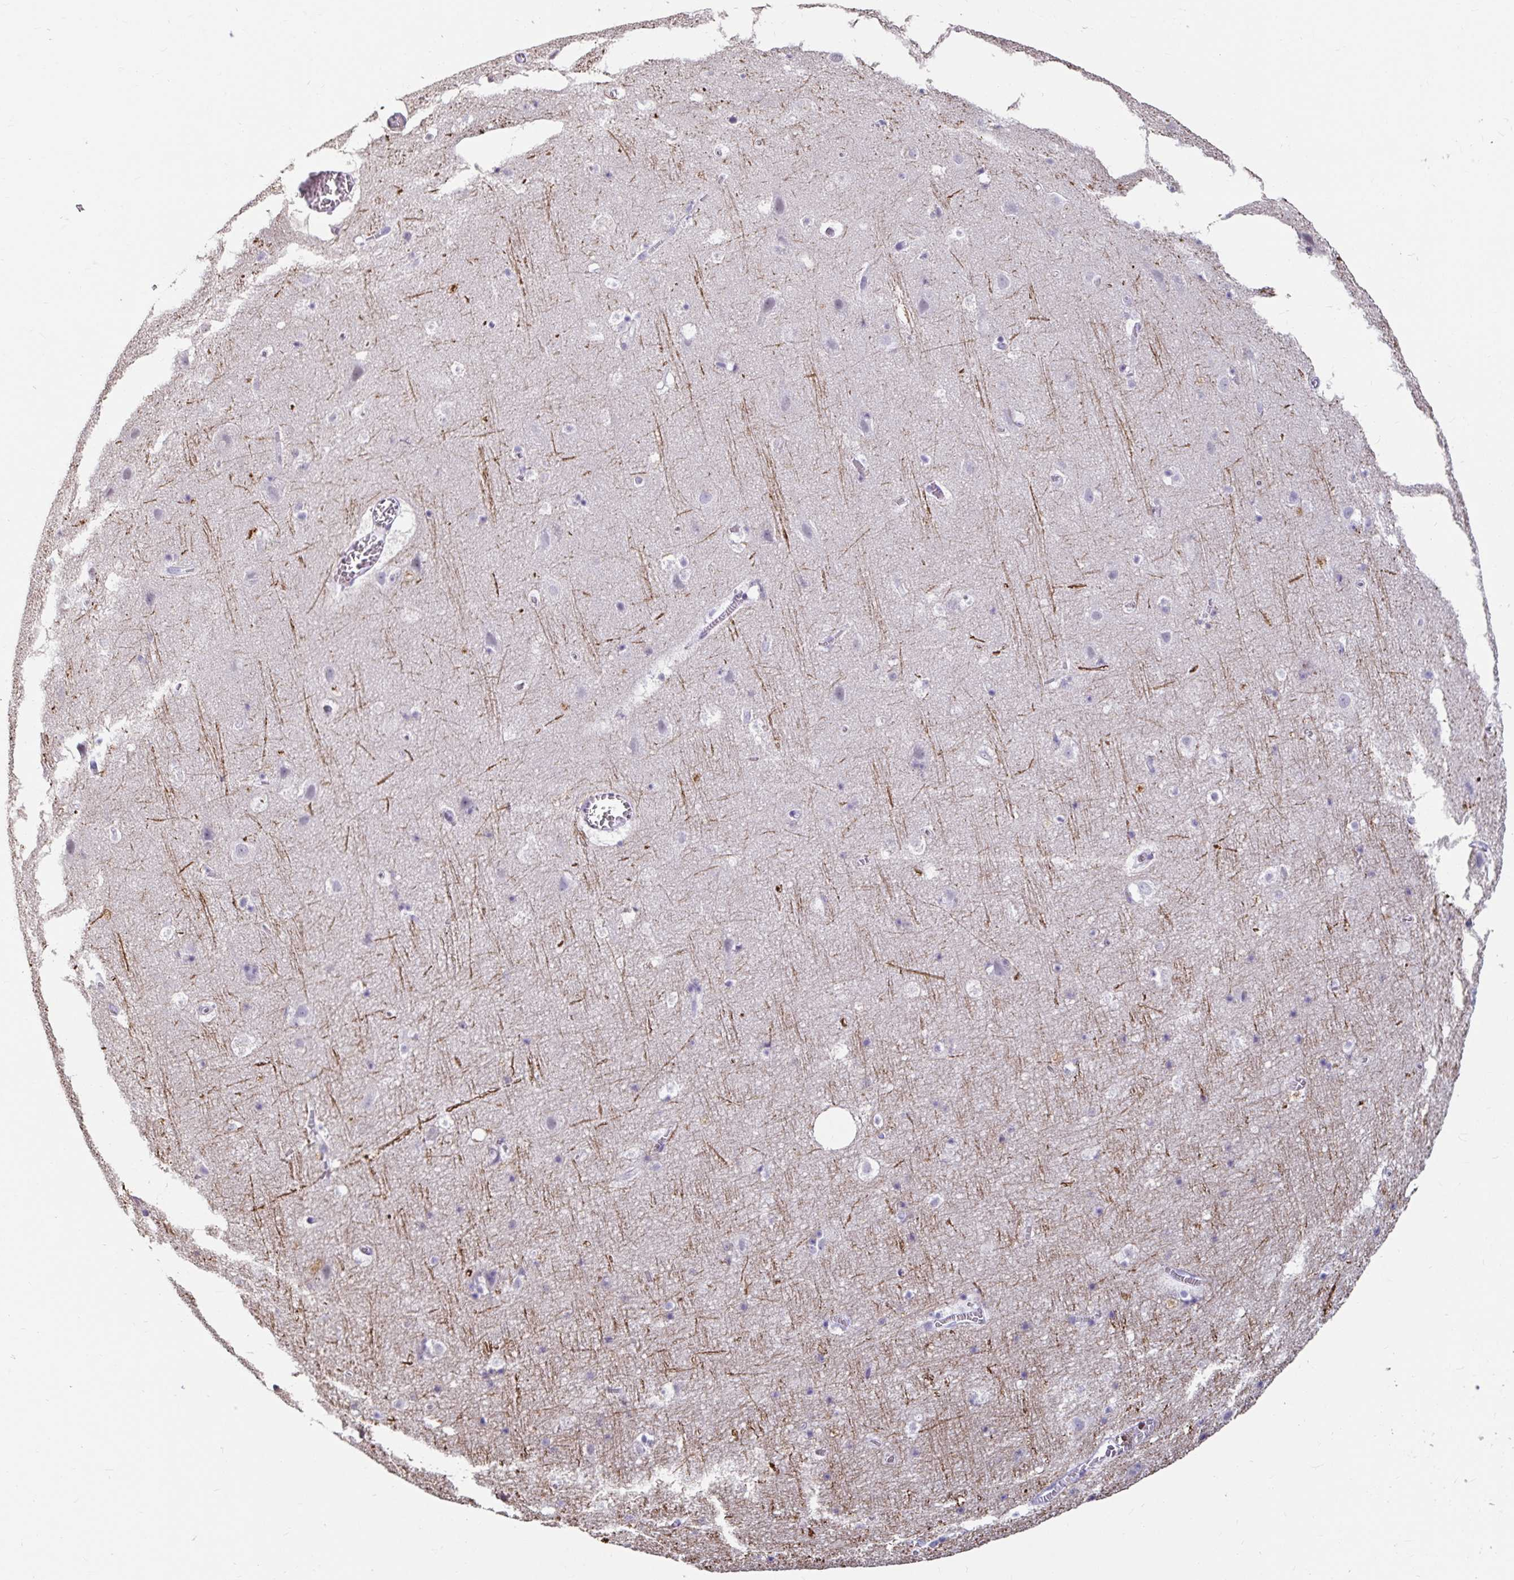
{"staining": {"intensity": "weak", "quantity": "<25%", "location": "cytoplasmic/membranous"}, "tissue": "cerebral cortex", "cell_type": "Endothelial cells", "image_type": "normal", "snomed": [{"axis": "morphology", "description": "Normal tissue, NOS"}, {"axis": "topography", "description": "Cerebral cortex"}], "caption": "IHC of unremarkable cerebral cortex shows no expression in endothelial cells.", "gene": "ANLN", "patient": {"sex": "female", "age": 42}}